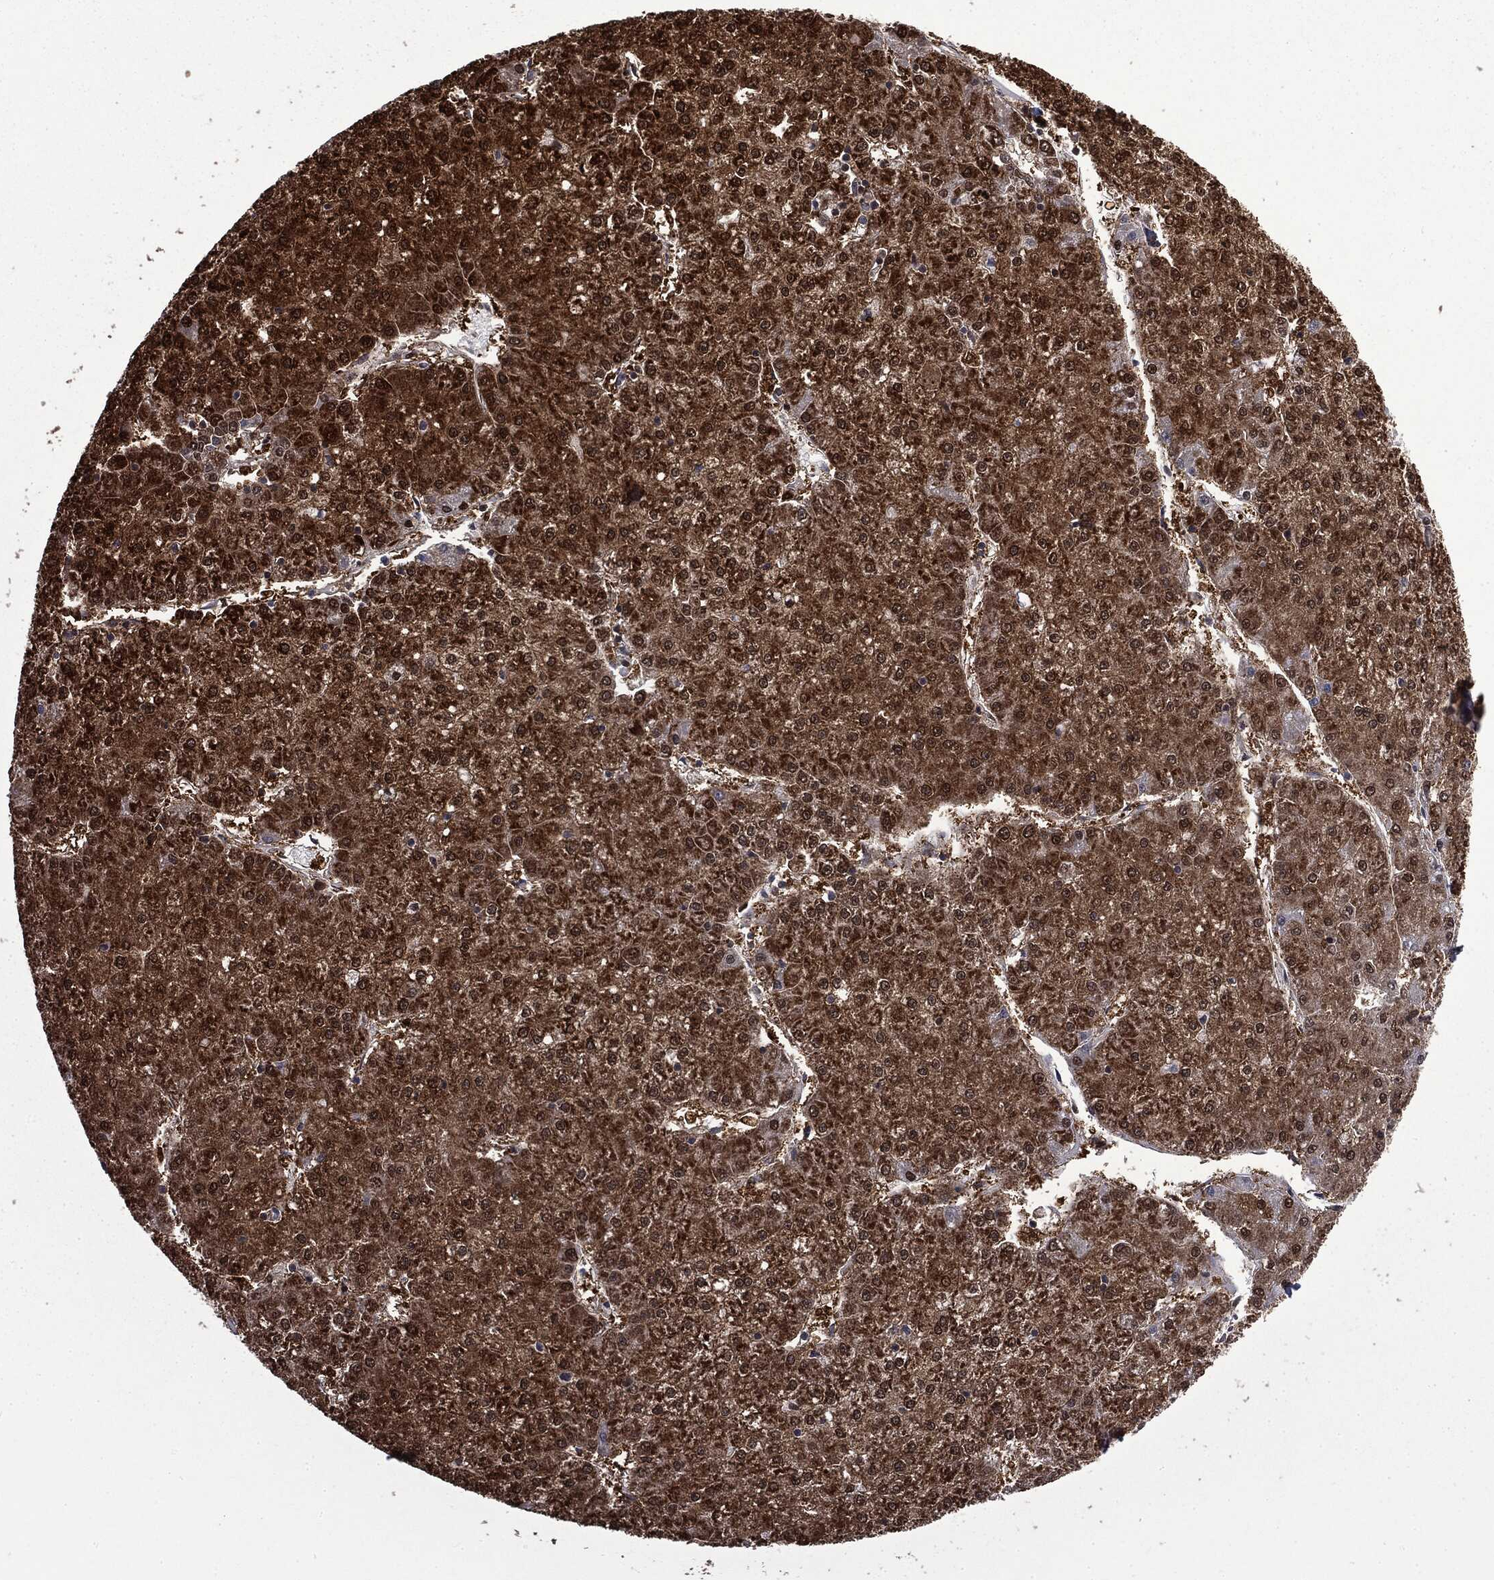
{"staining": {"intensity": "strong", "quantity": ">75%", "location": "cytoplasmic/membranous,nuclear"}, "tissue": "liver cancer", "cell_type": "Tumor cells", "image_type": "cancer", "snomed": [{"axis": "morphology", "description": "Carcinoma, Hepatocellular, NOS"}, {"axis": "topography", "description": "Liver"}], "caption": "Strong cytoplasmic/membranous and nuclear staining is seen in about >75% of tumor cells in liver hepatocellular carcinoma.", "gene": "GPI", "patient": {"sex": "male", "age": 73}}